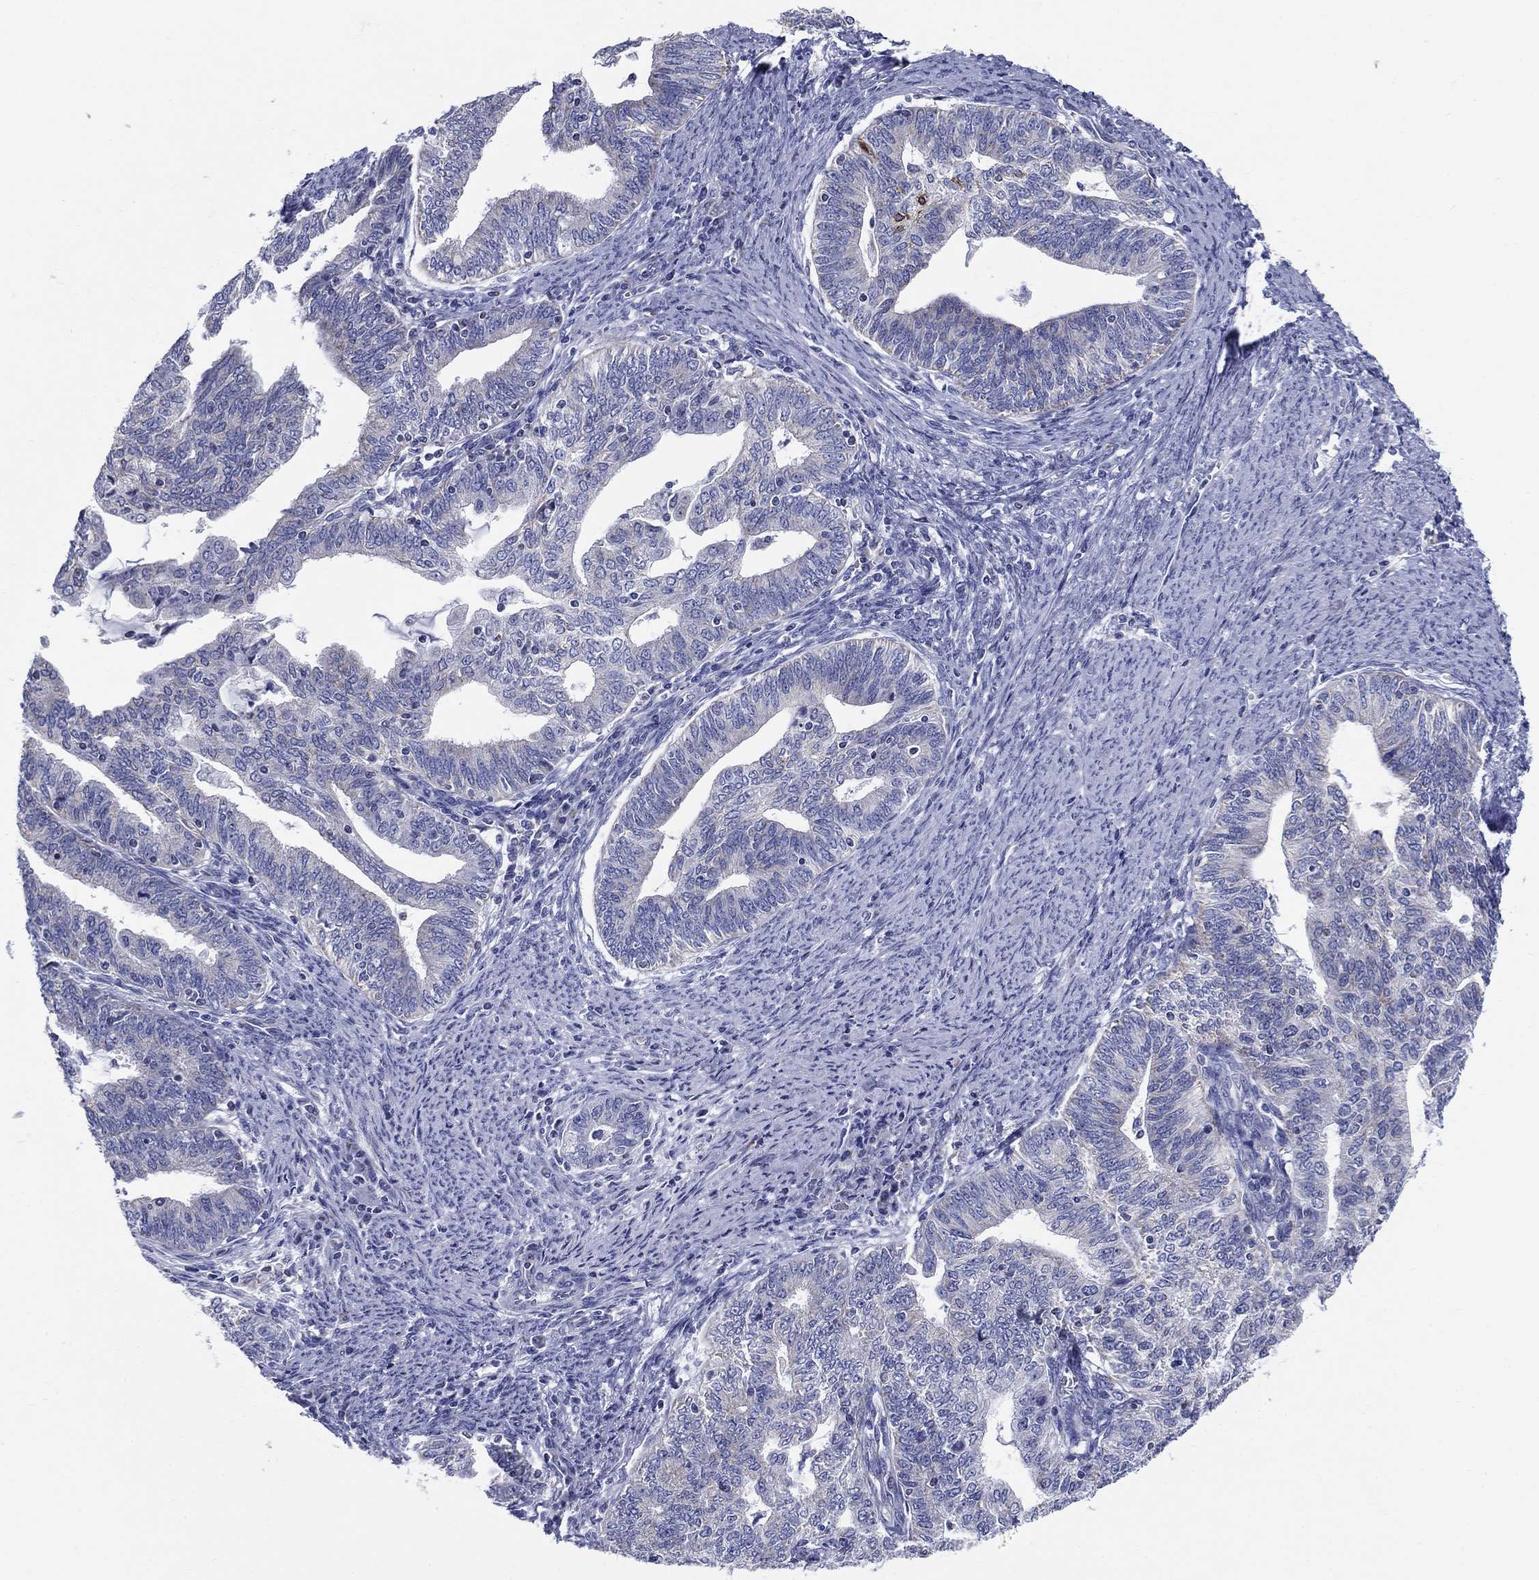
{"staining": {"intensity": "negative", "quantity": "none", "location": "none"}, "tissue": "endometrial cancer", "cell_type": "Tumor cells", "image_type": "cancer", "snomed": [{"axis": "morphology", "description": "Adenocarcinoma, NOS"}, {"axis": "topography", "description": "Endometrium"}], "caption": "Endometrial adenocarcinoma was stained to show a protein in brown. There is no significant expression in tumor cells.", "gene": "UPB1", "patient": {"sex": "female", "age": 82}}